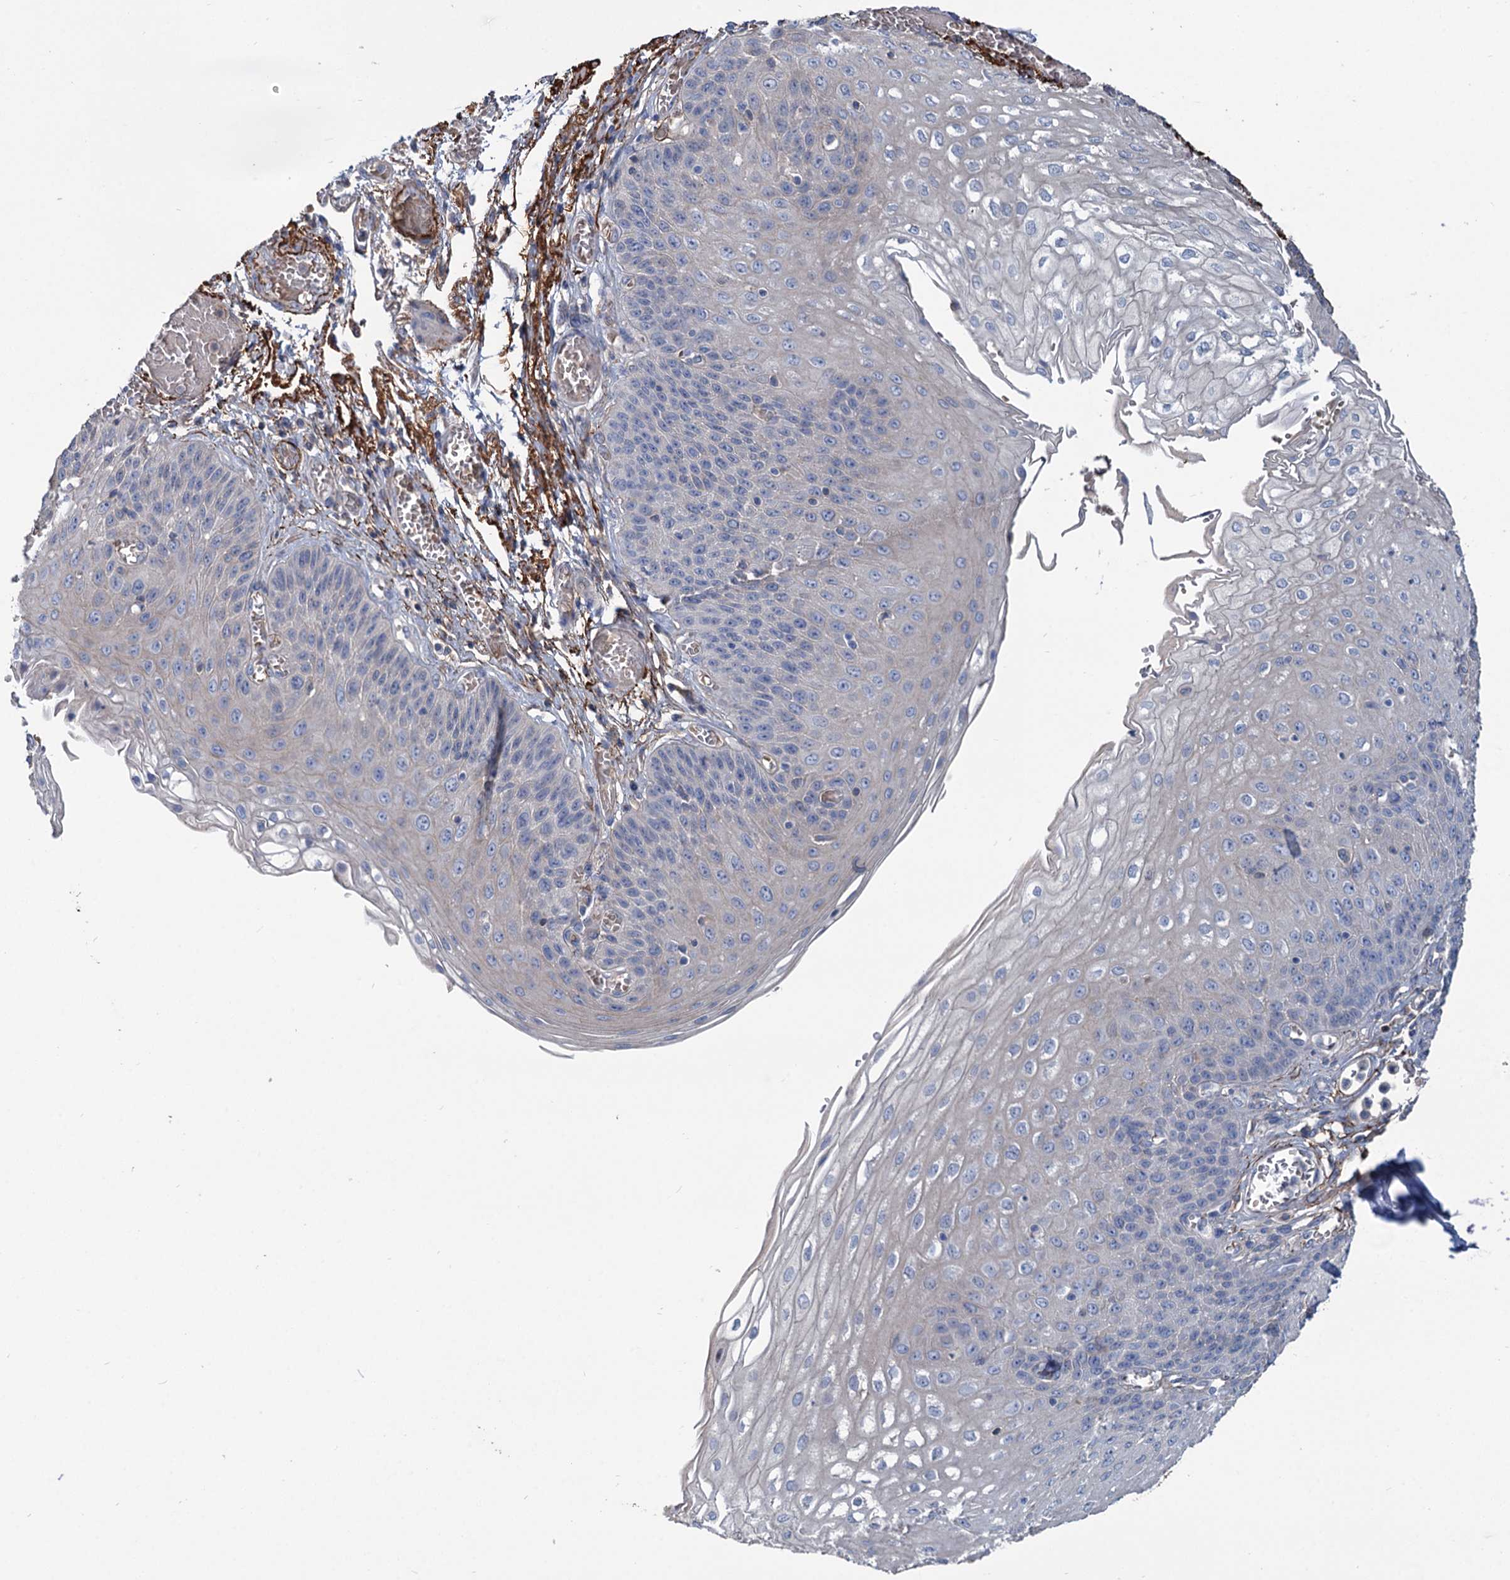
{"staining": {"intensity": "negative", "quantity": "none", "location": "none"}, "tissue": "esophagus", "cell_type": "Squamous epithelial cells", "image_type": "normal", "snomed": [{"axis": "morphology", "description": "Normal tissue, NOS"}, {"axis": "topography", "description": "Esophagus"}], "caption": "This histopathology image is of benign esophagus stained with immunohistochemistry to label a protein in brown with the nuclei are counter-stained blue. There is no expression in squamous epithelial cells. Brightfield microscopy of IHC stained with DAB (brown) and hematoxylin (blue), captured at high magnification.", "gene": "URAD", "patient": {"sex": "male", "age": 81}}